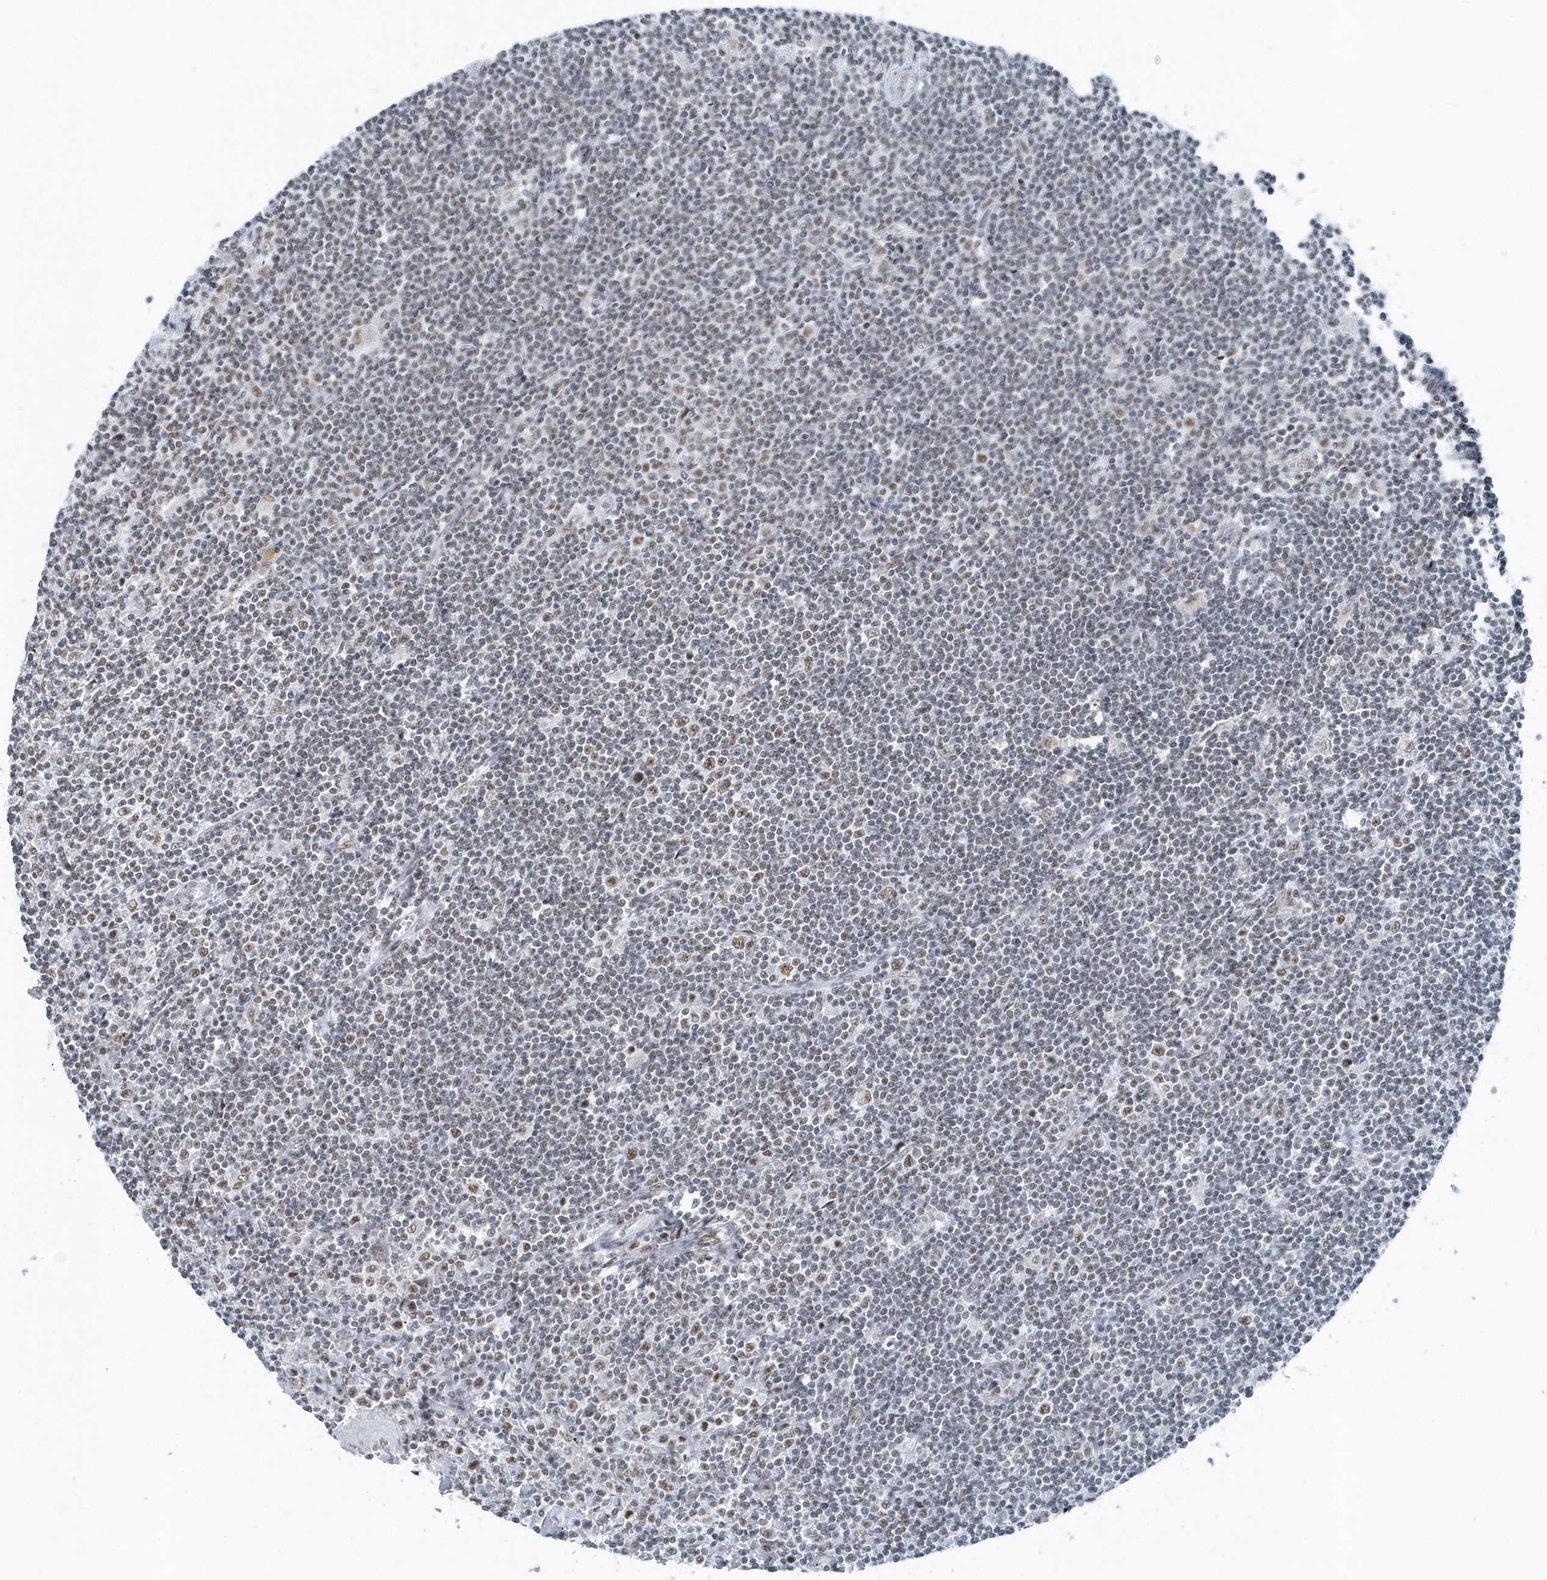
{"staining": {"intensity": "moderate", "quantity": "<25%", "location": "nuclear"}, "tissue": "lymphoma", "cell_type": "Tumor cells", "image_type": "cancer", "snomed": [{"axis": "morphology", "description": "Malignant lymphoma, non-Hodgkin's type, Low grade"}, {"axis": "topography", "description": "Spleen"}], "caption": "Immunohistochemistry (IHC) (DAB (3,3'-diaminobenzidine)) staining of malignant lymphoma, non-Hodgkin's type (low-grade) displays moderate nuclear protein expression in approximately <25% of tumor cells.", "gene": "FIP1L1", "patient": {"sex": "male", "age": 76}}